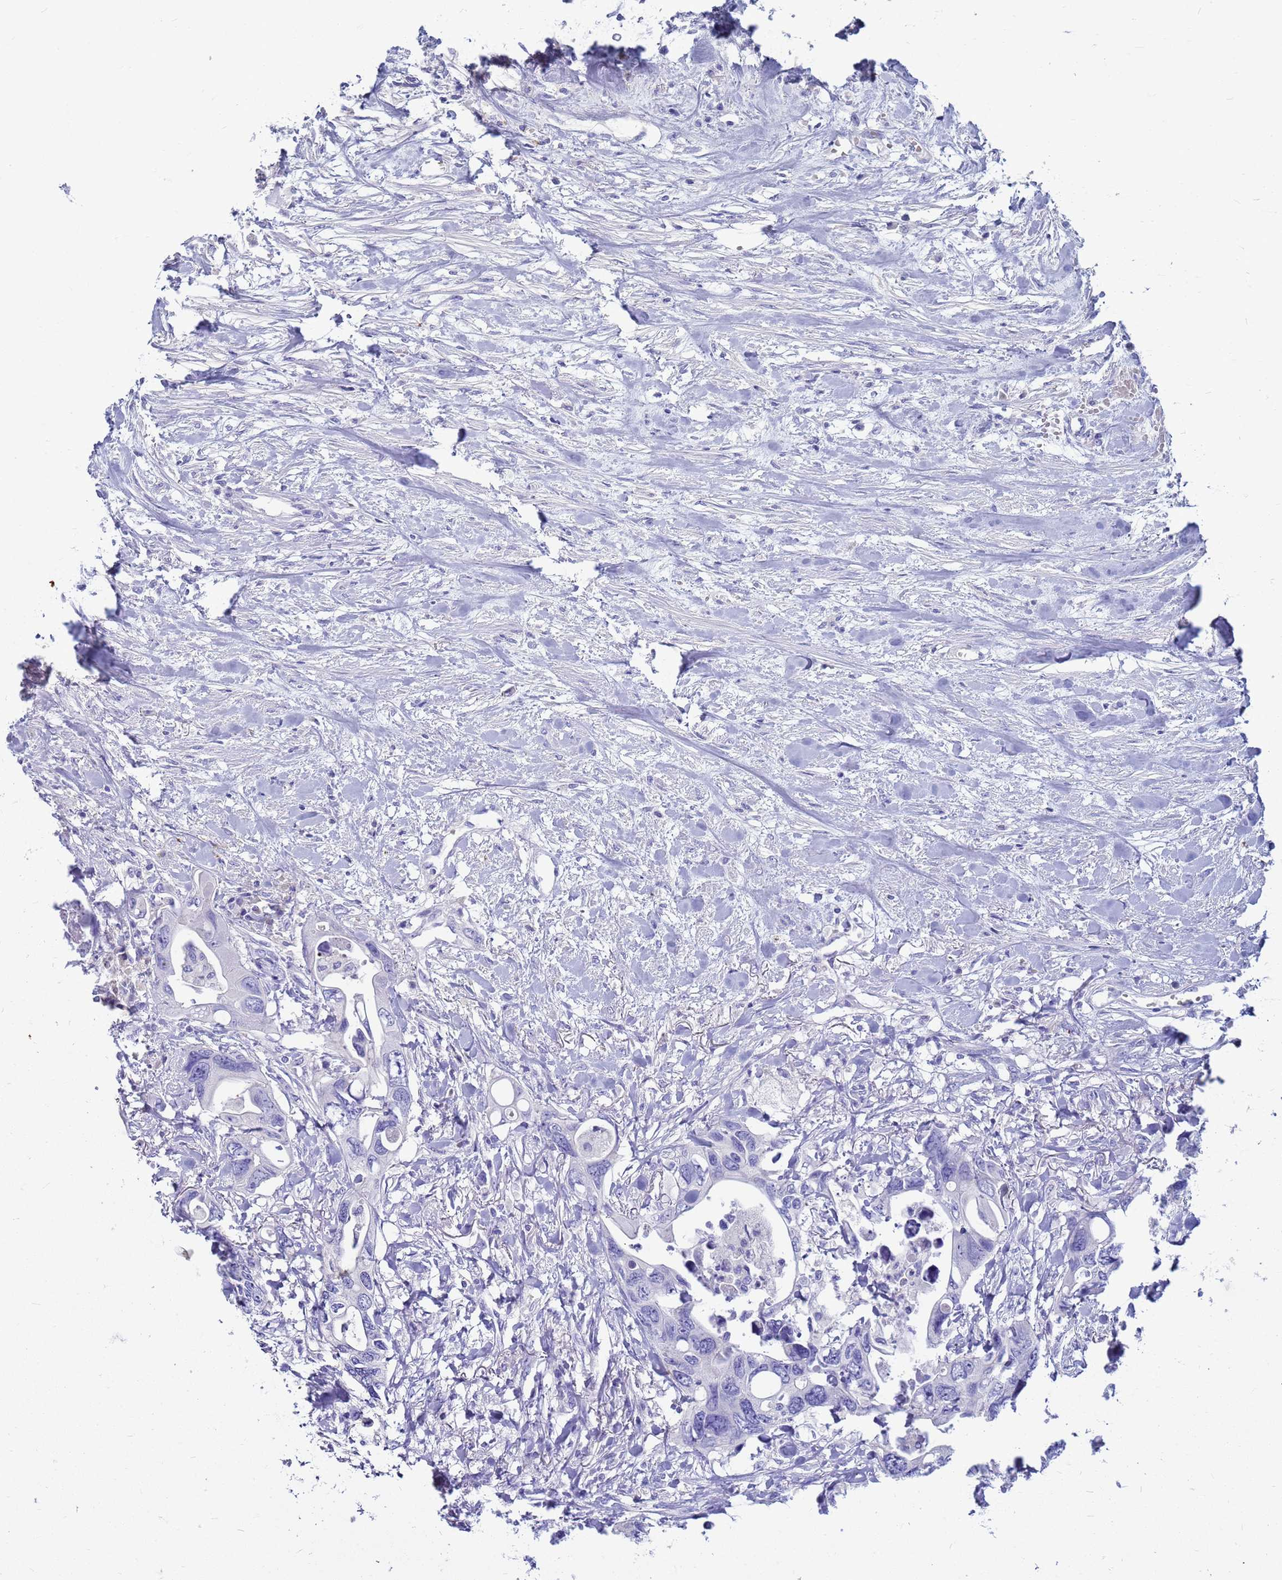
{"staining": {"intensity": "negative", "quantity": "none", "location": "none"}, "tissue": "colorectal cancer", "cell_type": "Tumor cells", "image_type": "cancer", "snomed": [{"axis": "morphology", "description": "Adenocarcinoma, NOS"}, {"axis": "topography", "description": "Rectum"}], "caption": "Immunohistochemistry (IHC) photomicrograph of colorectal adenocarcinoma stained for a protein (brown), which demonstrates no positivity in tumor cells.", "gene": "SYCN", "patient": {"sex": "male", "age": 57}}